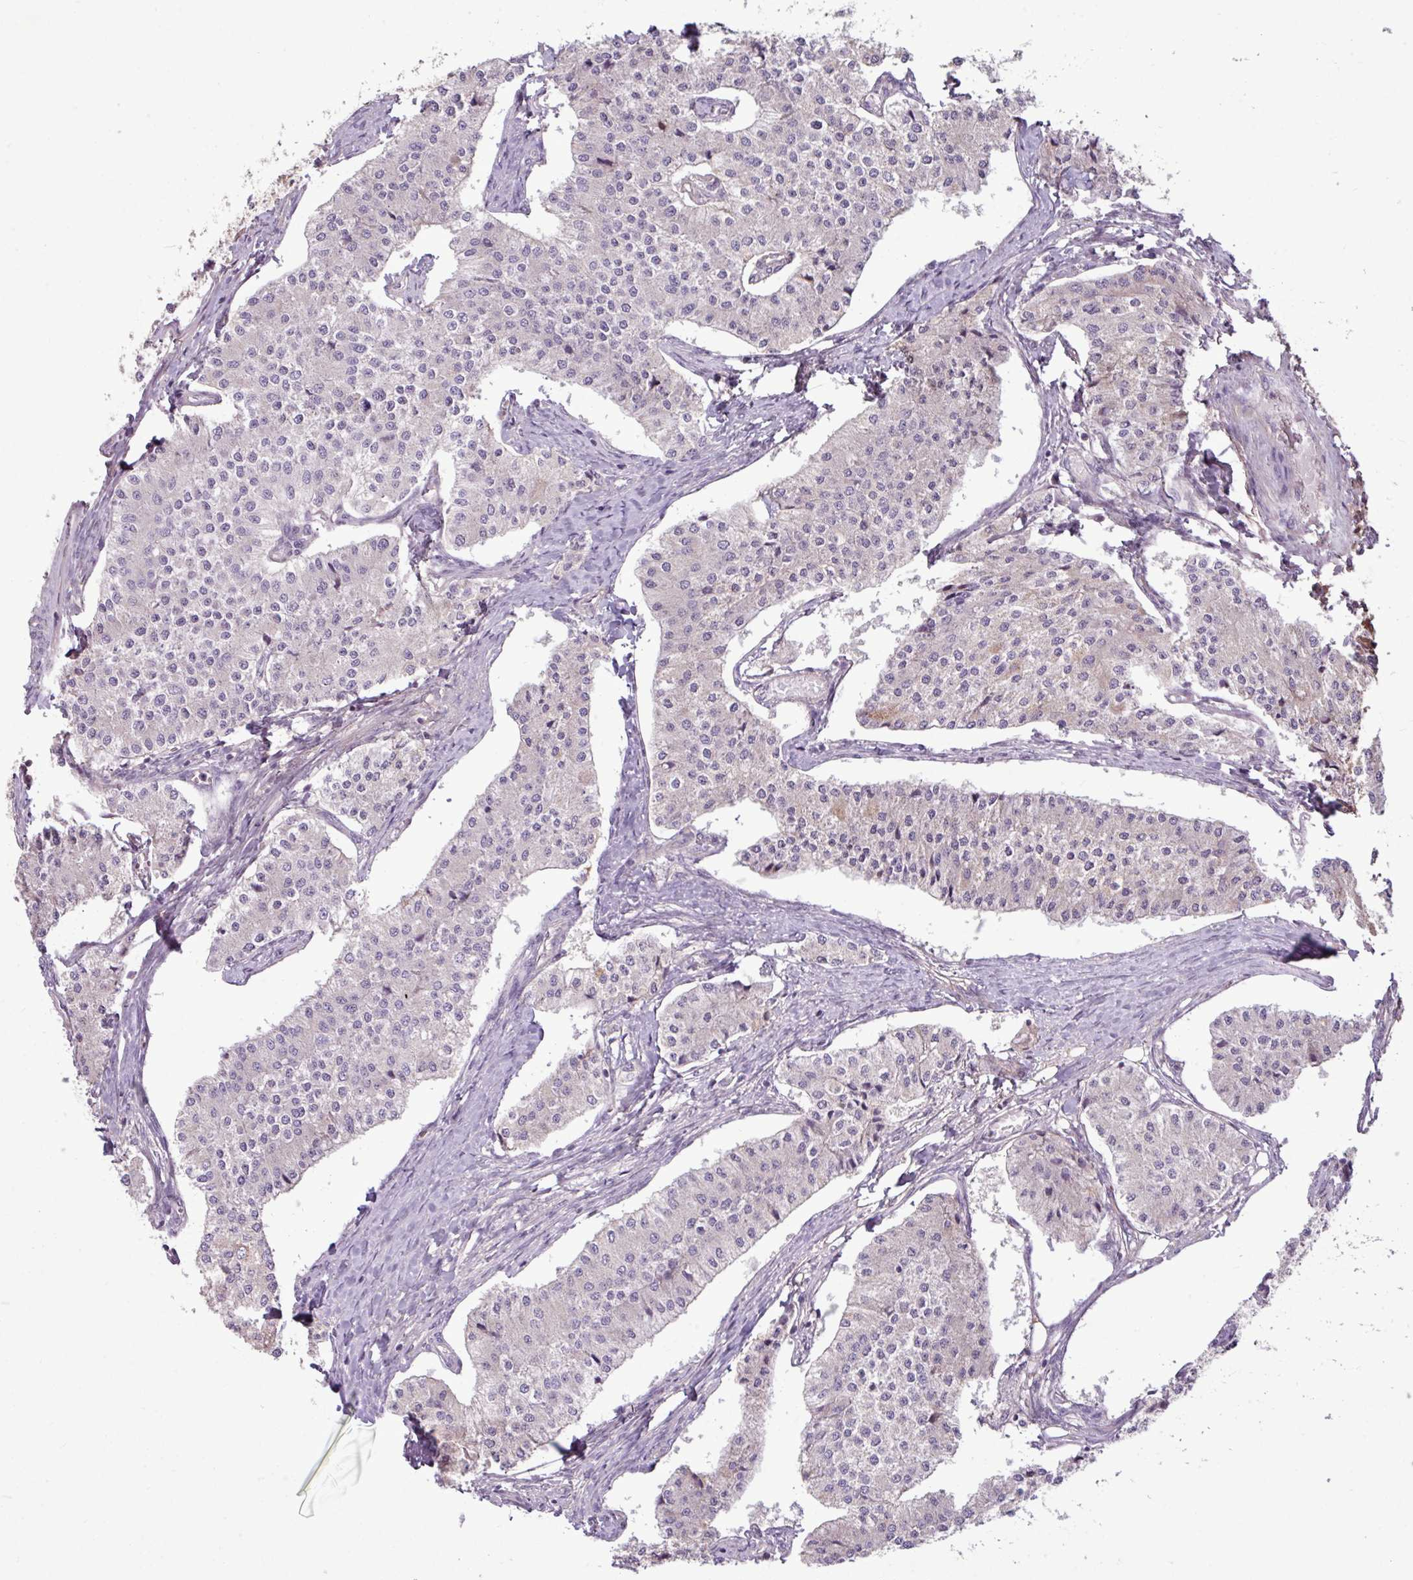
{"staining": {"intensity": "negative", "quantity": "none", "location": "none"}, "tissue": "carcinoid", "cell_type": "Tumor cells", "image_type": "cancer", "snomed": [{"axis": "morphology", "description": "Carcinoid, malignant, NOS"}, {"axis": "topography", "description": "Colon"}], "caption": "A high-resolution photomicrograph shows immunohistochemistry (IHC) staining of carcinoid, which displays no significant expression in tumor cells.", "gene": "C4B", "patient": {"sex": "female", "age": 52}}